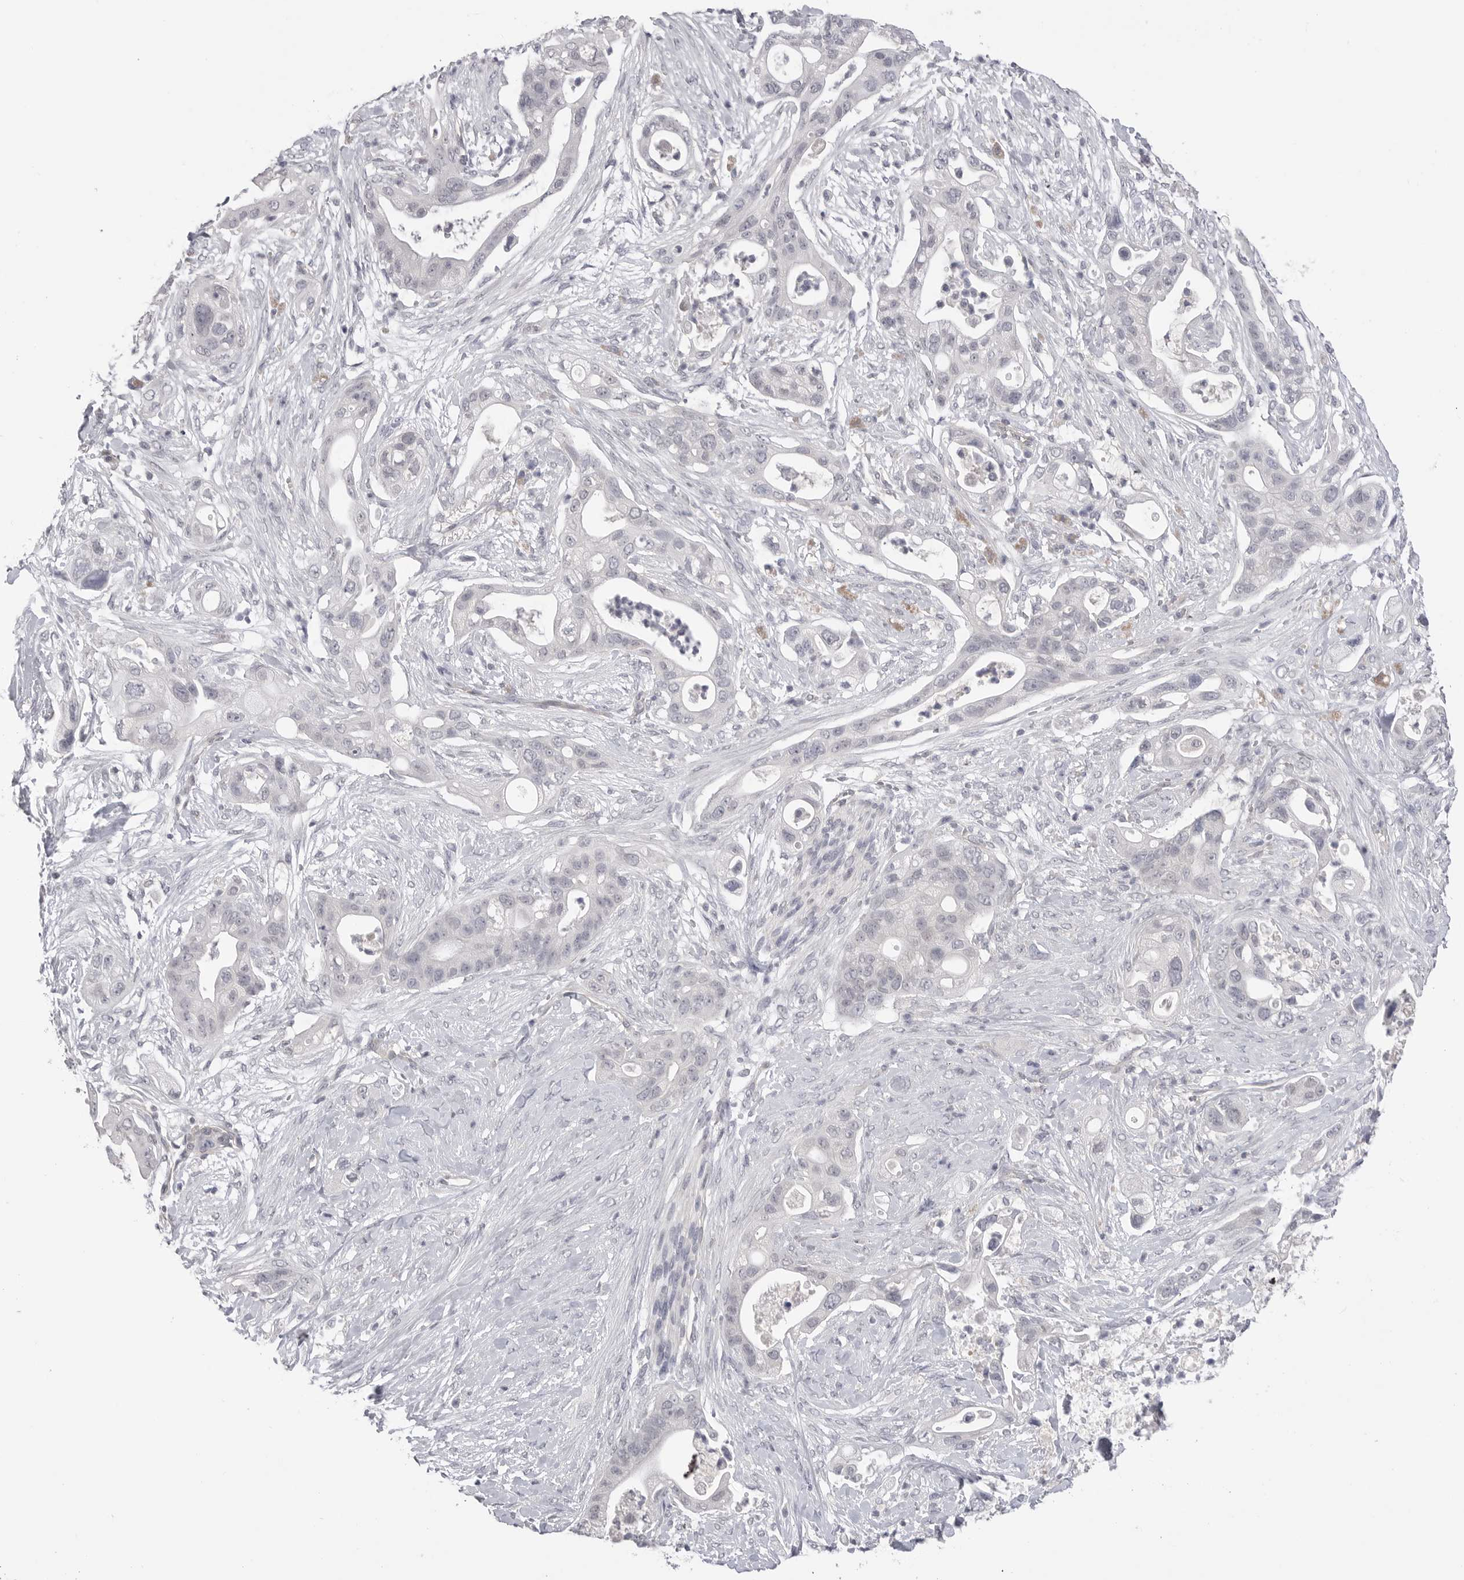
{"staining": {"intensity": "weak", "quantity": "<25%", "location": "nuclear"}, "tissue": "pancreatic cancer", "cell_type": "Tumor cells", "image_type": "cancer", "snomed": [{"axis": "morphology", "description": "Adenocarcinoma, NOS"}, {"axis": "topography", "description": "Pancreas"}], "caption": "This histopathology image is of pancreatic adenocarcinoma stained with immunohistochemistry (IHC) to label a protein in brown with the nuclei are counter-stained blue. There is no positivity in tumor cells.", "gene": "DLGAP3", "patient": {"sex": "male", "age": 53}}